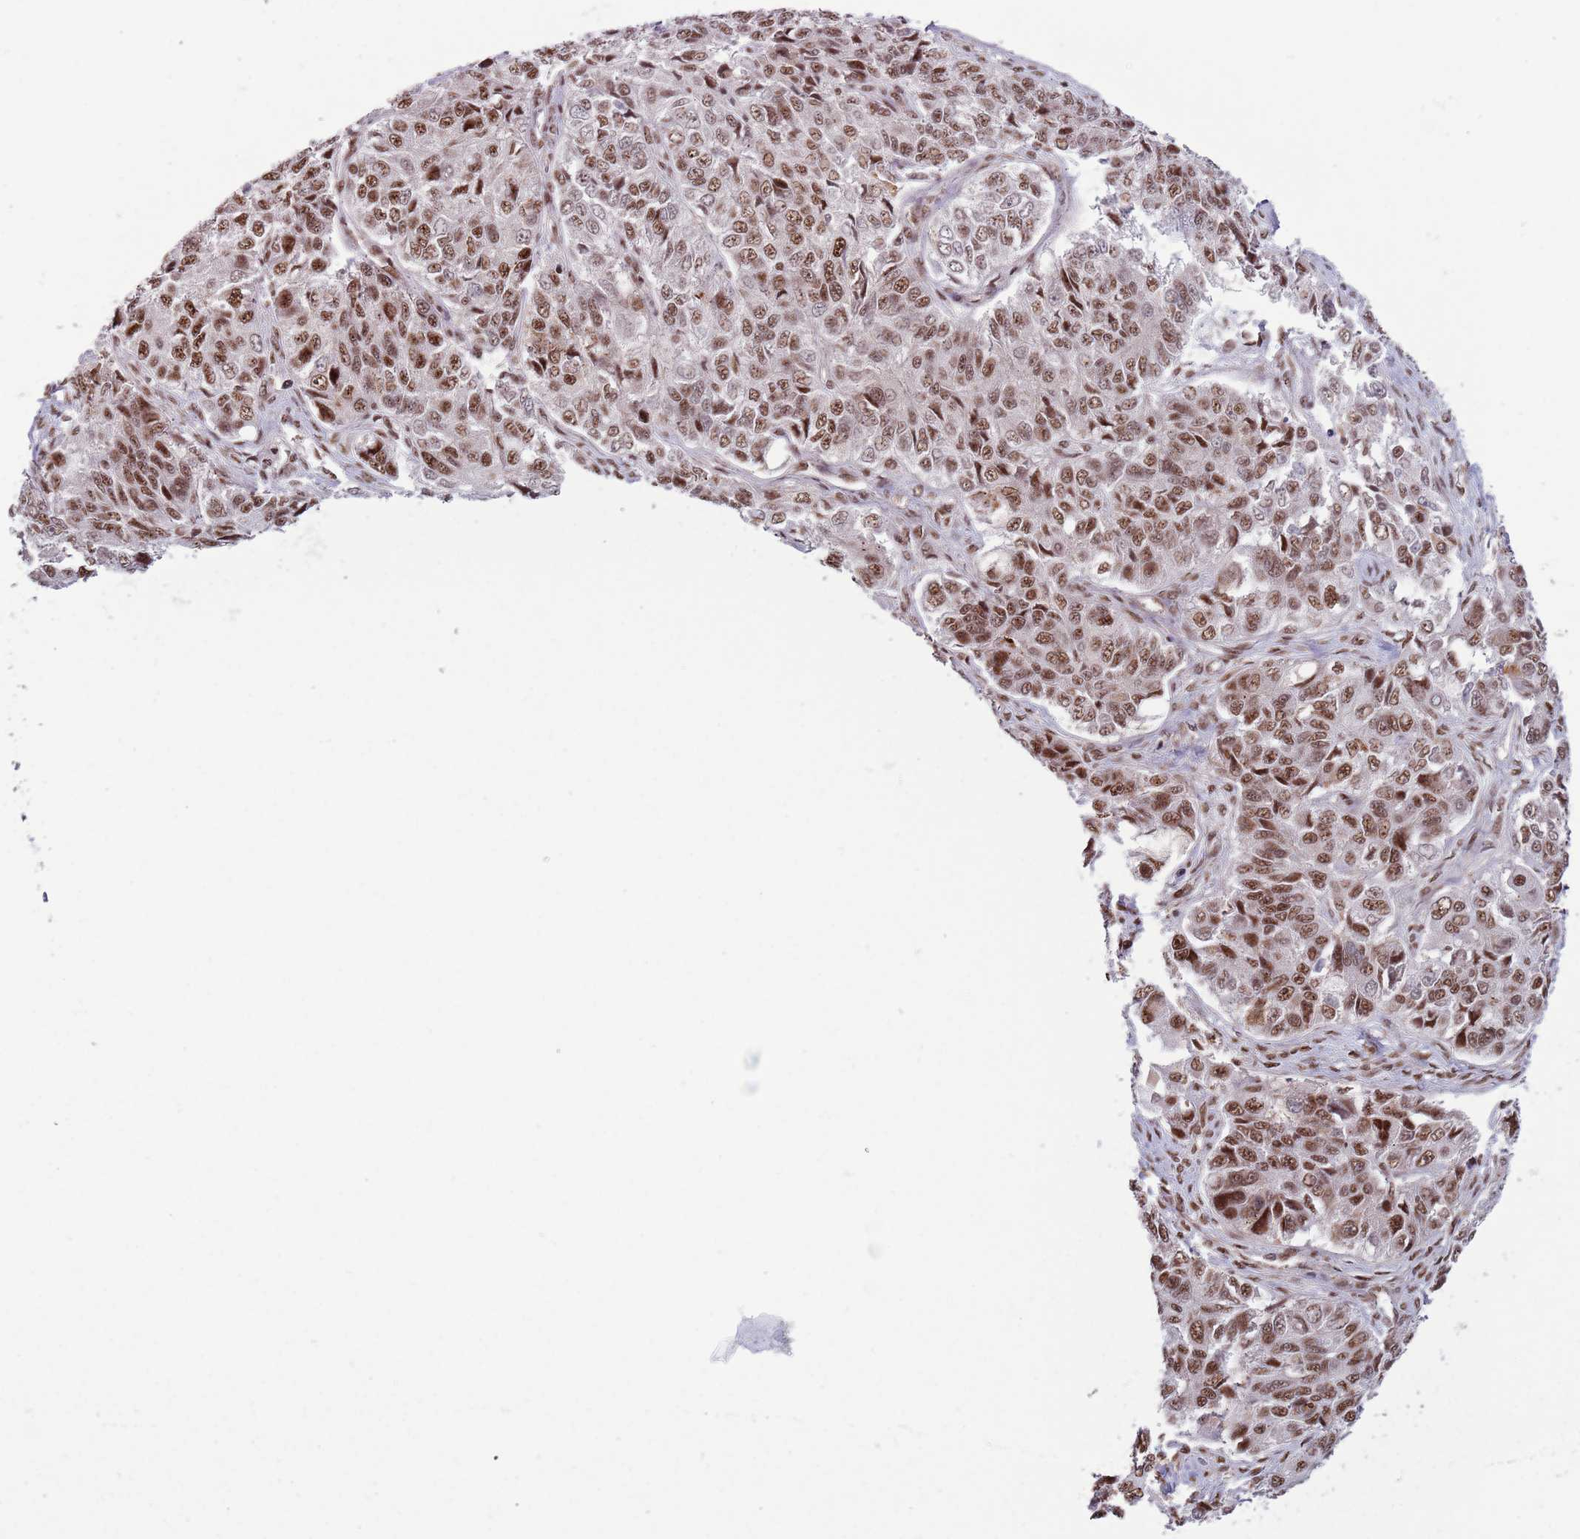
{"staining": {"intensity": "moderate", "quantity": ">75%", "location": "nuclear"}, "tissue": "ovarian cancer", "cell_type": "Tumor cells", "image_type": "cancer", "snomed": [{"axis": "morphology", "description": "Carcinoma, endometroid"}, {"axis": "topography", "description": "Ovary"}], "caption": "Moderate nuclear staining for a protein is appreciated in approximately >75% of tumor cells of ovarian cancer using IHC.", "gene": "SIPA1L3", "patient": {"sex": "female", "age": 51}}